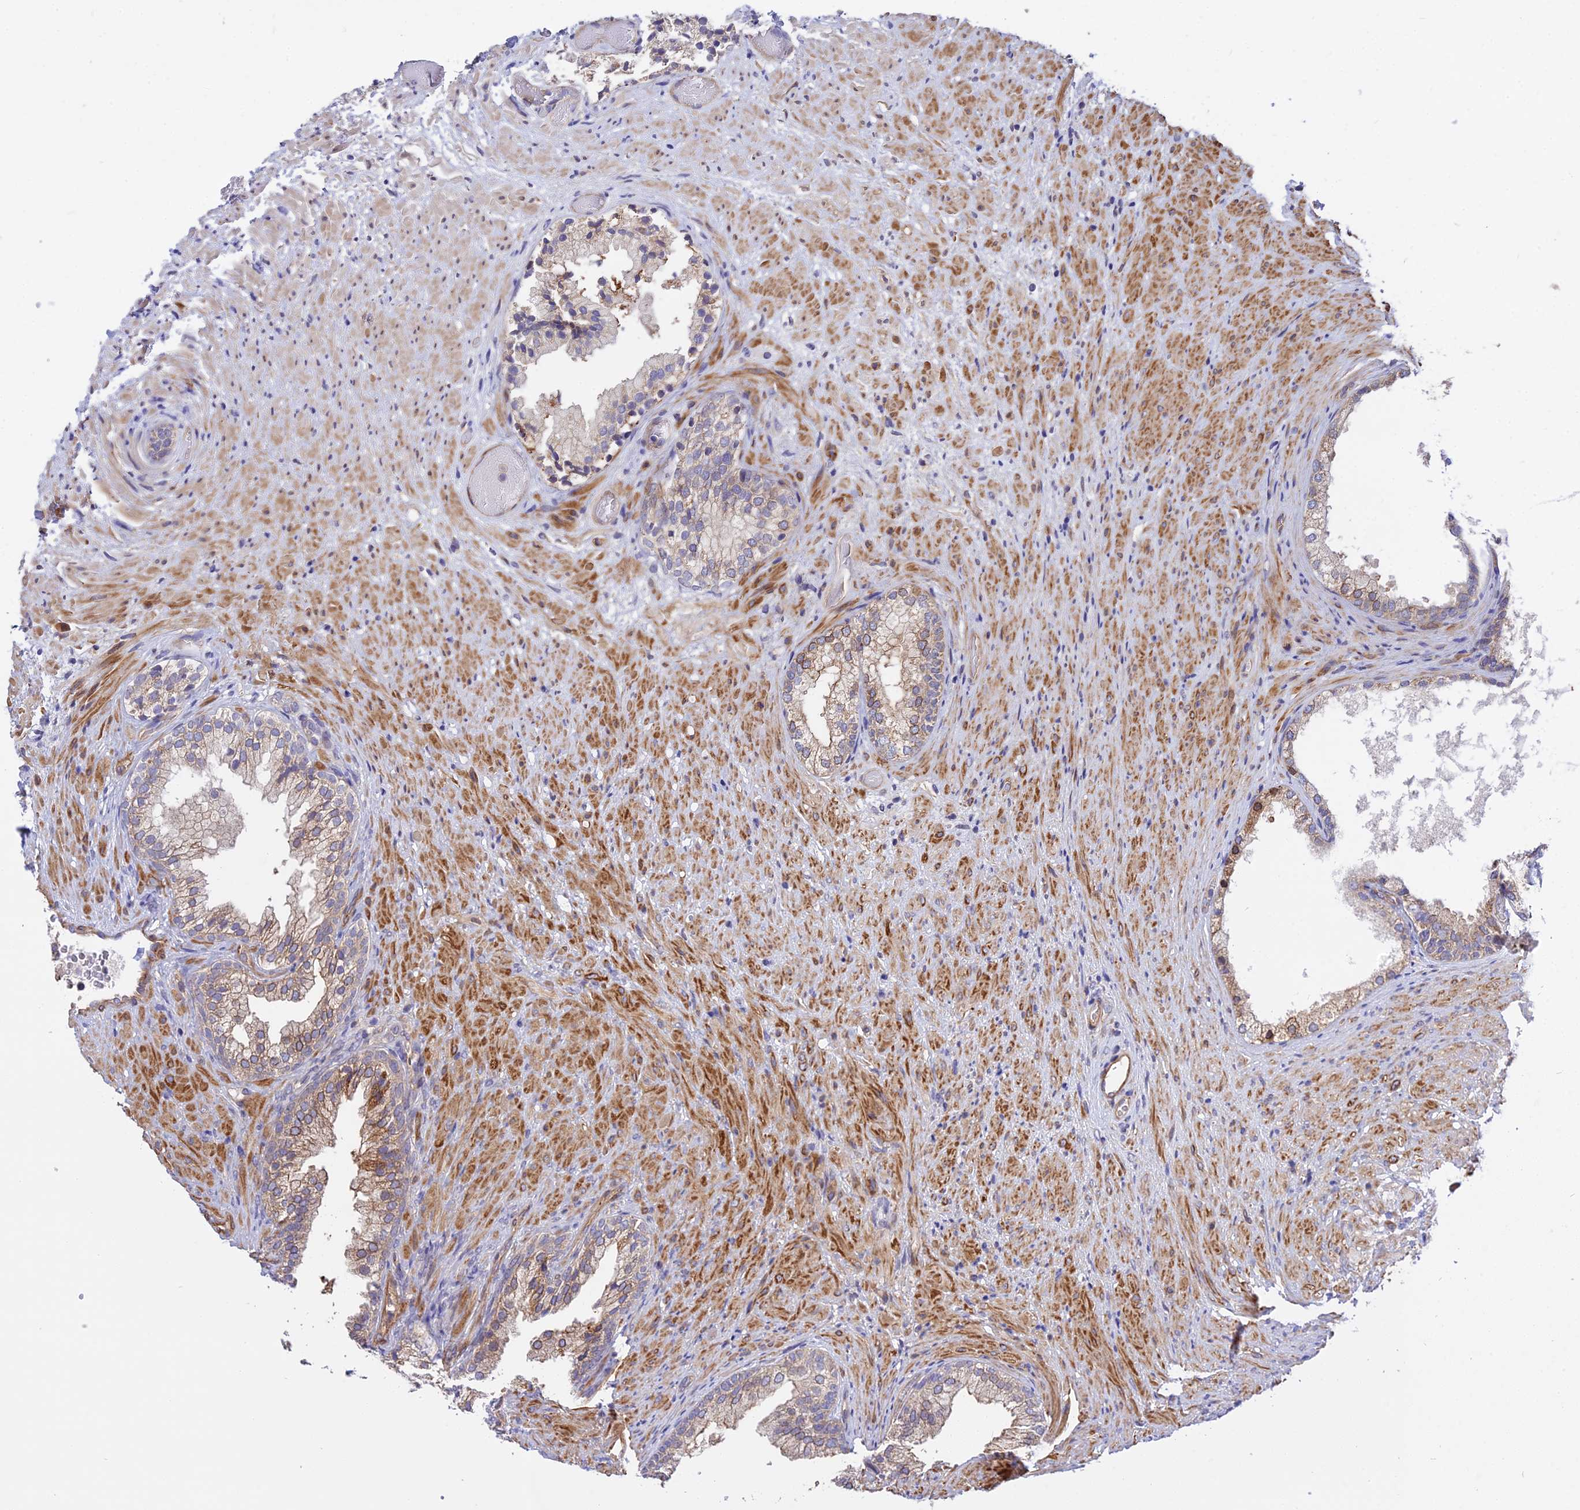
{"staining": {"intensity": "moderate", "quantity": "<25%", "location": "cytoplasmic/membranous"}, "tissue": "prostate", "cell_type": "Glandular cells", "image_type": "normal", "snomed": [{"axis": "morphology", "description": "Normal tissue, NOS"}, {"axis": "topography", "description": "Prostate"}], "caption": "IHC image of unremarkable human prostate stained for a protein (brown), which displays low levels of moderate cytoplasmic/membranous expression in approximately <25% of glandular cells.", "gene": "TRIM43B", "patient": {"sex": "male", "age": 76}}